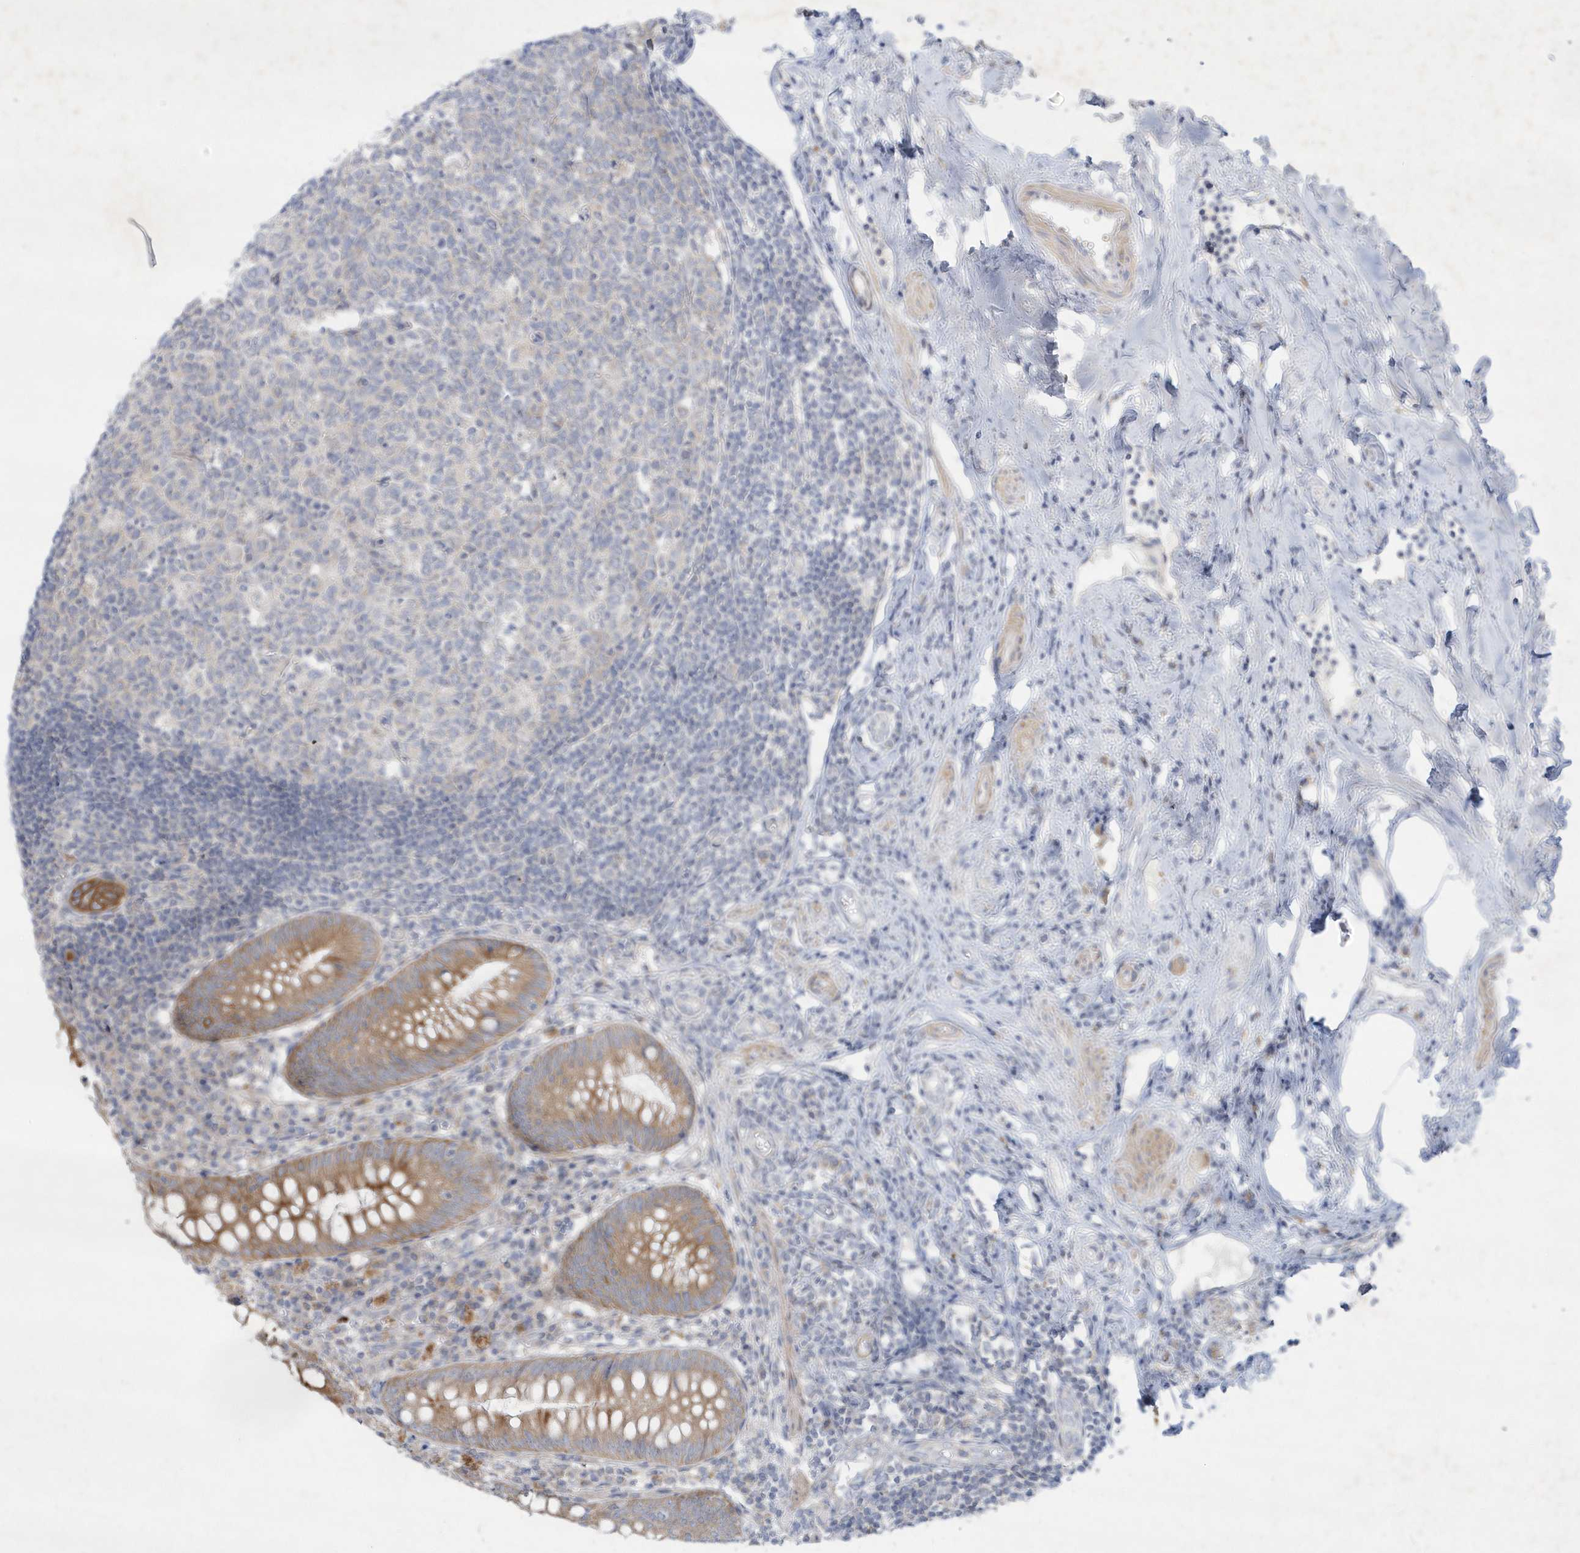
{"staining": {"intensity": "moderate", "quantity": ">75%", "location": "cytoplasmic/membranous"}, "tissue": "appendix", "cell_type": "Glandular cells", "image_type": "normal", "snomed": [{"axis": "morphology", "description": "Normal tissue, NOS"}, {"axis": "topography", "description": "Appendix"}], "caption": "Immunohistochemical staining of benign human appendix exhibits medium levels of moderate cytoplasmic/membranous expression in approximately >75% of glandular cells.", "gene": "LARS1", "patient": {"sex": "female", "age": 54}}